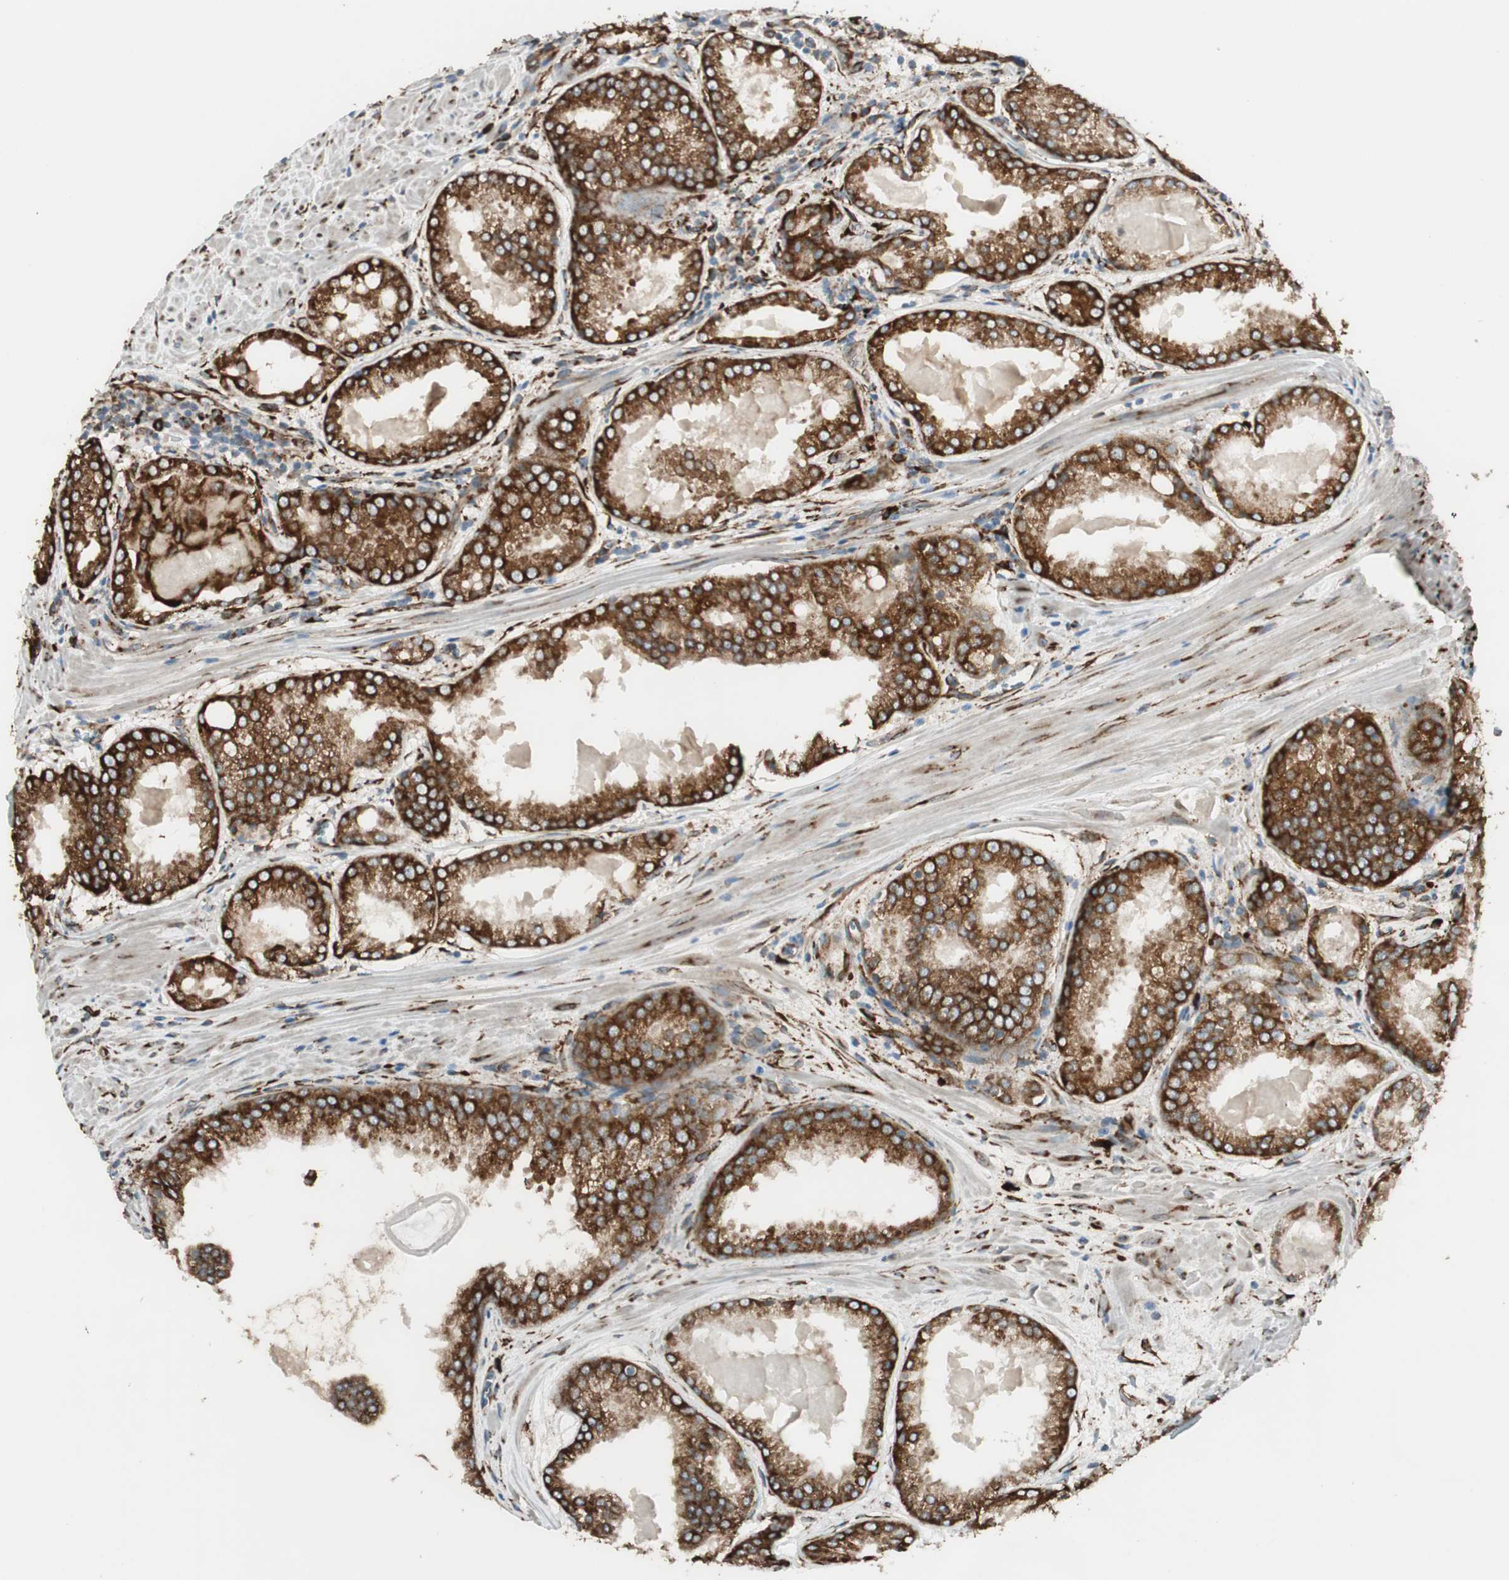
{"staining": {"intensity": "strong", "quantity": ">75%", "location": "cytoplasmic/membranous"}, "tissue": "prostate cancer", "cell_type": "Tumor cells", "image_type": "cancer", "snomed": [{"axis": "morphology", "description": "Adenocarcinoma, Low grade"}, {"axis": "topography", "description": "Prostate"}], "caption": "Strong cytoplasmic/membranous positivity for a protein is identified in approximately >75% of tumor cells of prostate cancer (adenocarcinoma (low-grade)) using immunohistochemistry (IHC).", "gene": "RRBP1", "patient": {"sex": "male", "age": 64}}